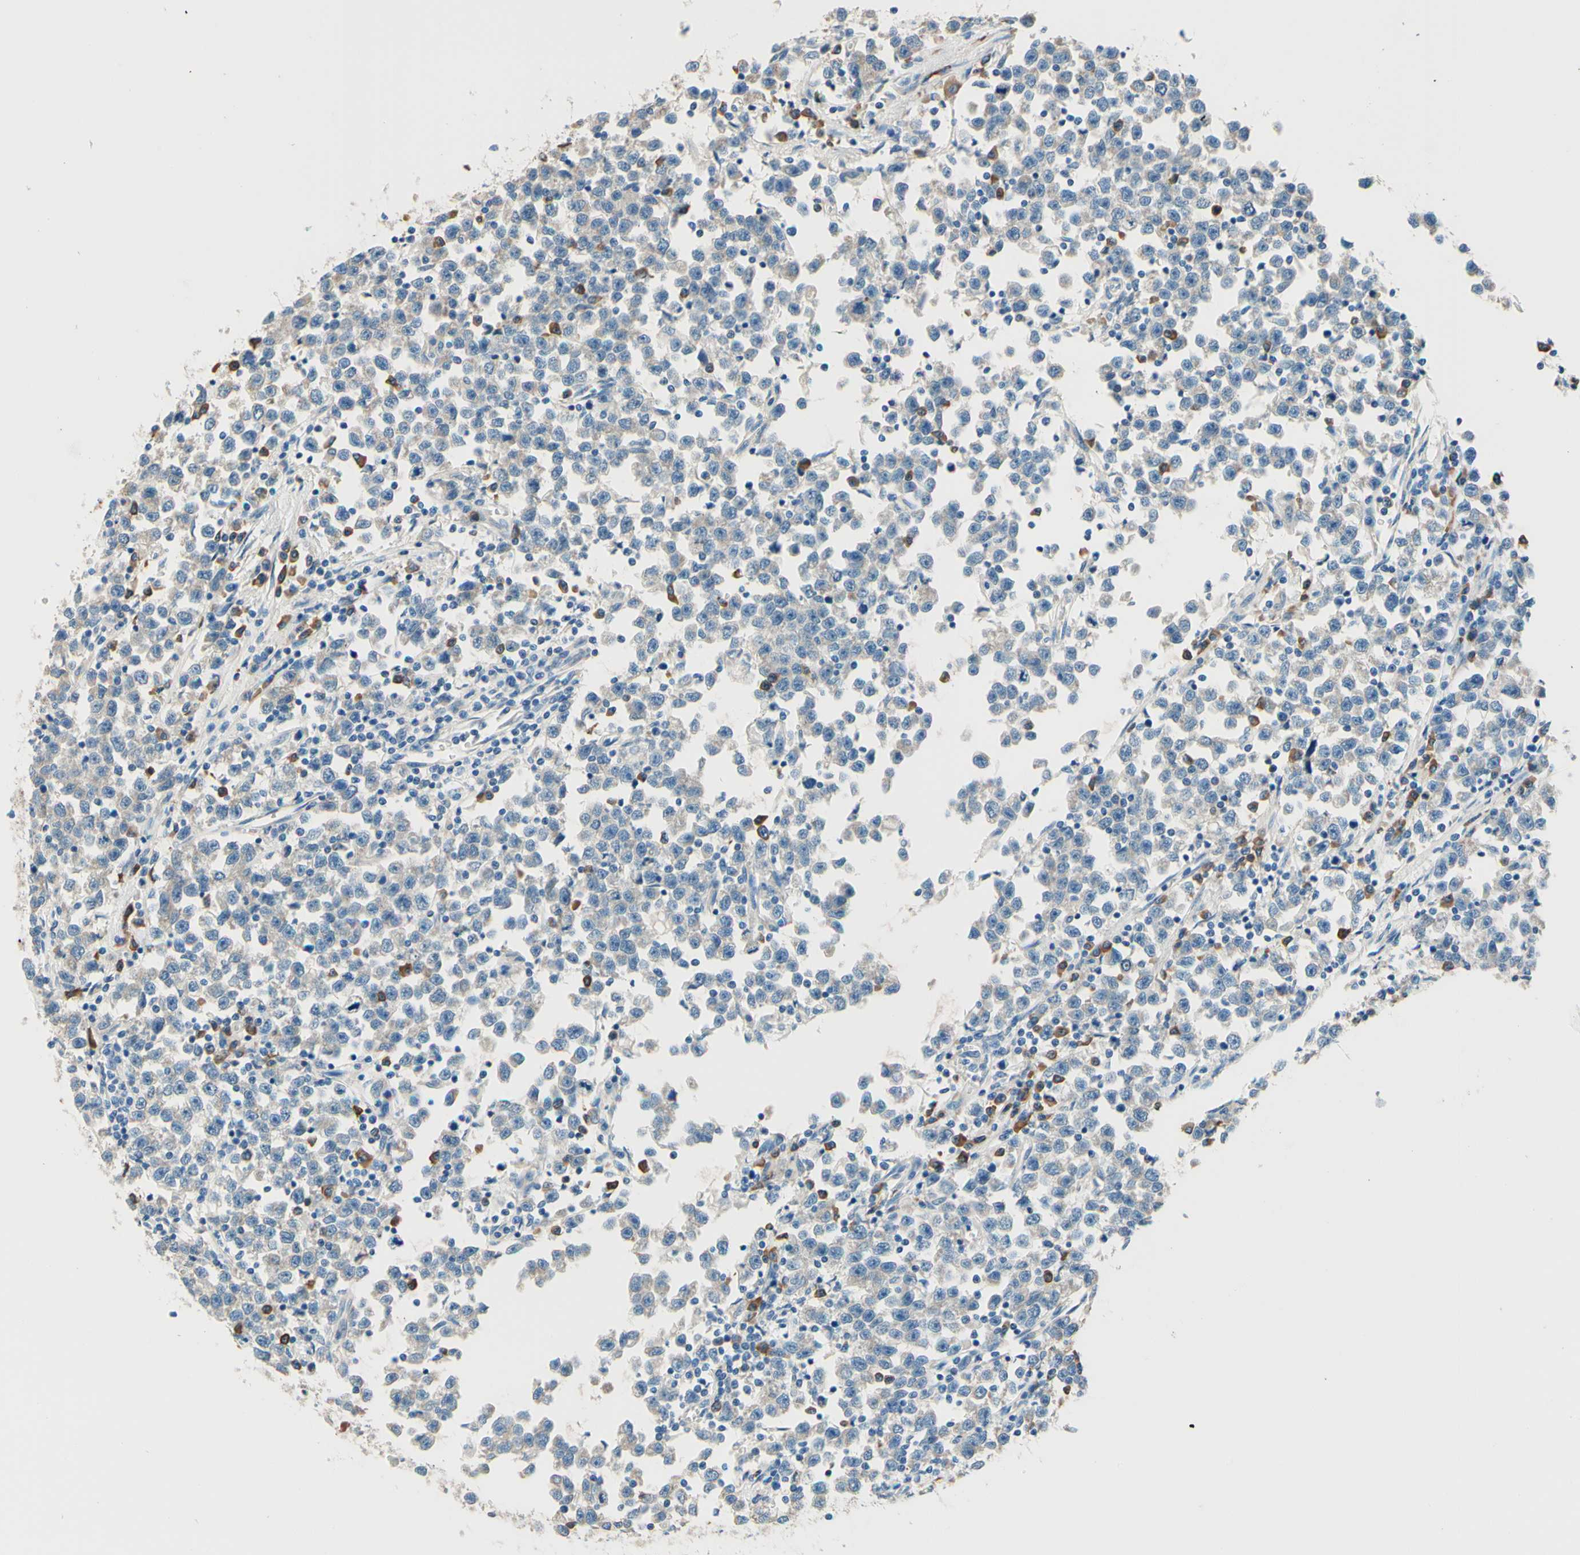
{"staining": {"intensity": "weak", "quantity": "25%-75%", "location": "cytoplasmic/membranous"}, "tissue": "testis cancer", "cell_type": "Tumor cells", "image_type": "cancer", "snomed": [{"axis": "morphology", "description": "Seminoma, NOS"}, {"axis": "topography", "description": "Testis"}], "caption": "Tumor cells reveal weak cytoplasmic/membranous positivity in approximately 25%-75% of cells in testis cancer.", "gene": "PASD1", "patient": {"sex": "male", "age": 43}}